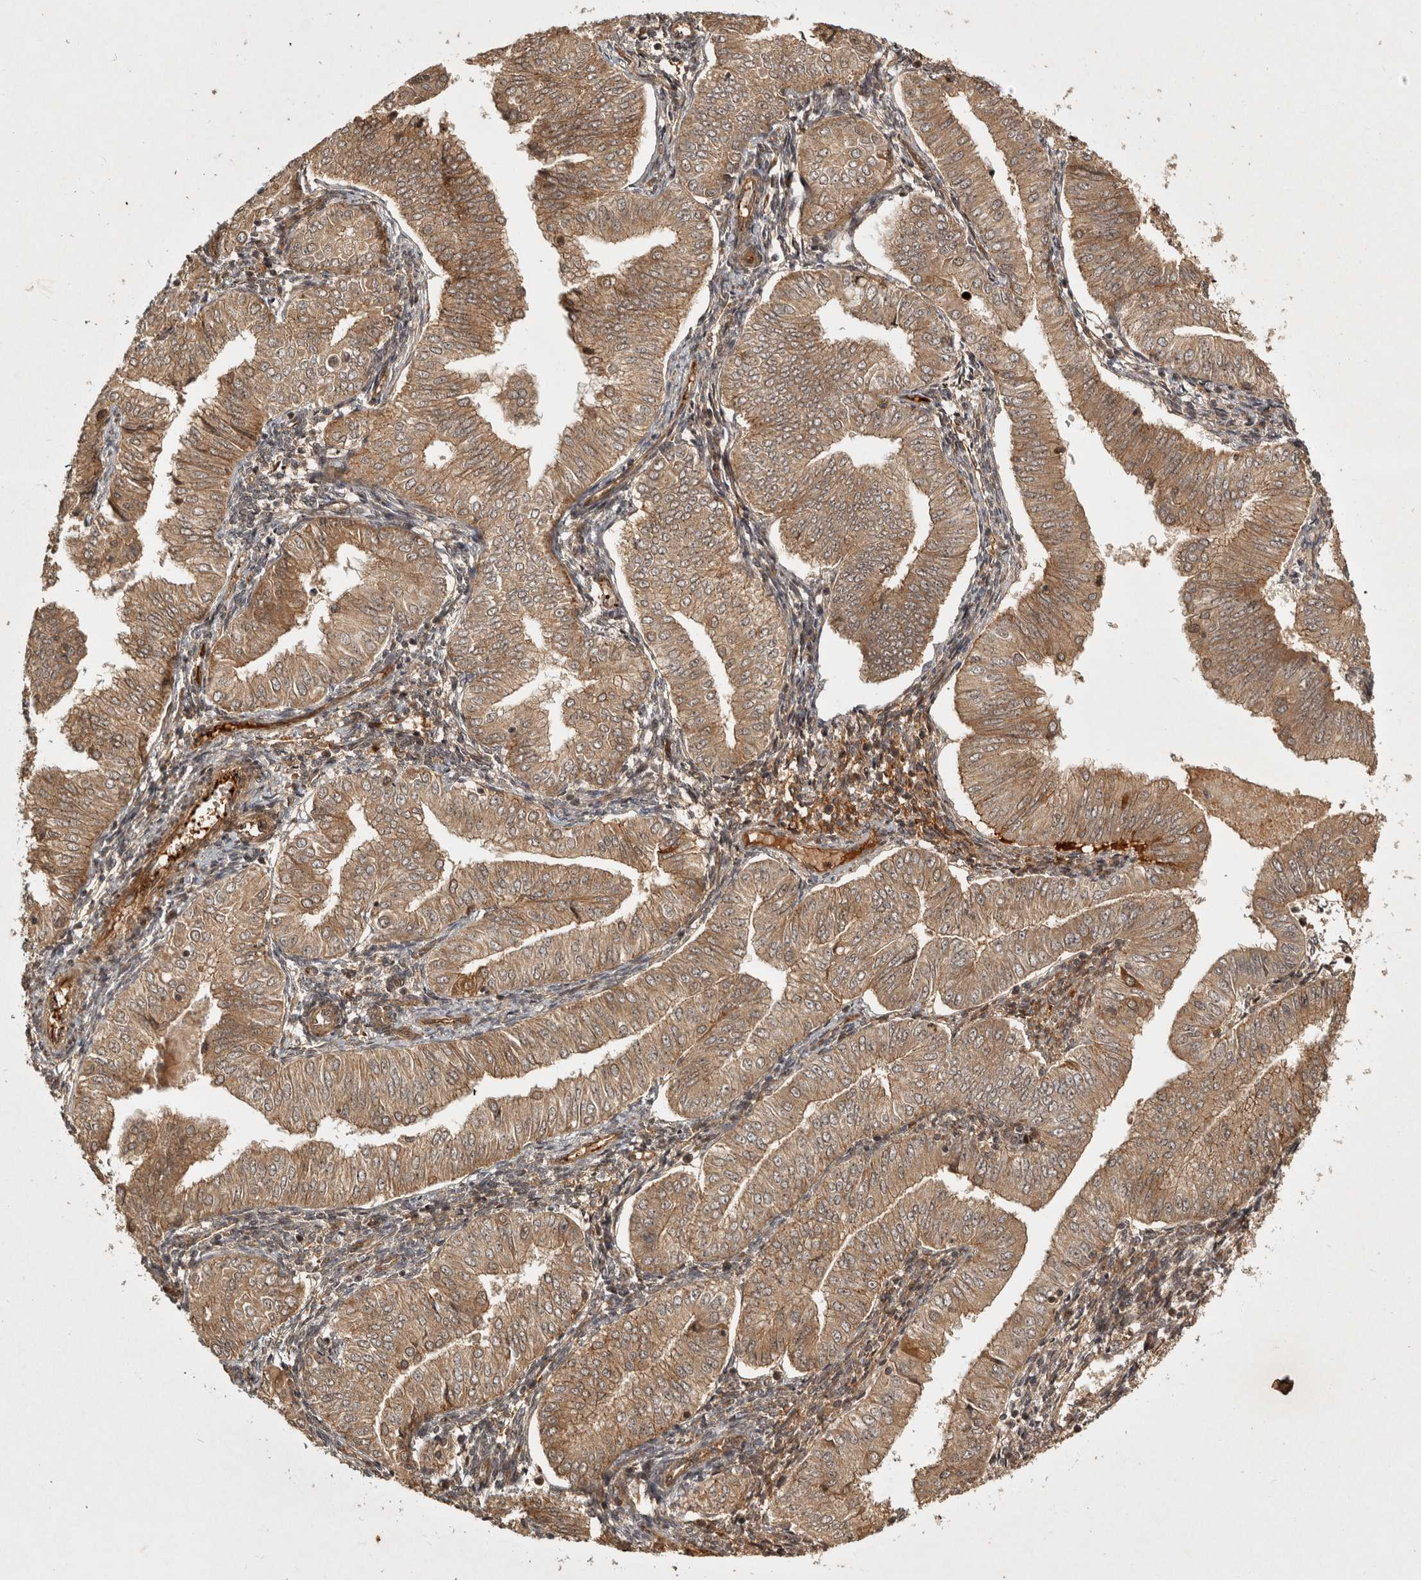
{"staining": {"intensity": "moderate", "quantity": ">75%", "location": "cytoplasmic/membranous"}, "tissue": "endometrial cancer", "cell_type": "Tumor cells", "image_type": "cancer", "snomed": [{"axis": "morphology", "description": "Normal tissue, NOS"}, {"axis": "morphology", "description": "Adenocarcinoma, NOS"}, {"axis": "topography", "description": "Endometrium"}], "caption": "An immunohistochemistry (IHC) histopathology image of neoplastic tissue is shown. Protein staining in brown shows moderate cytoplasmic/membranous positivity in endometrial adenocarcinoma within tumor cells.", "gene": "CAMSAP2", "patient": {"sex": "female", "age": 53}}